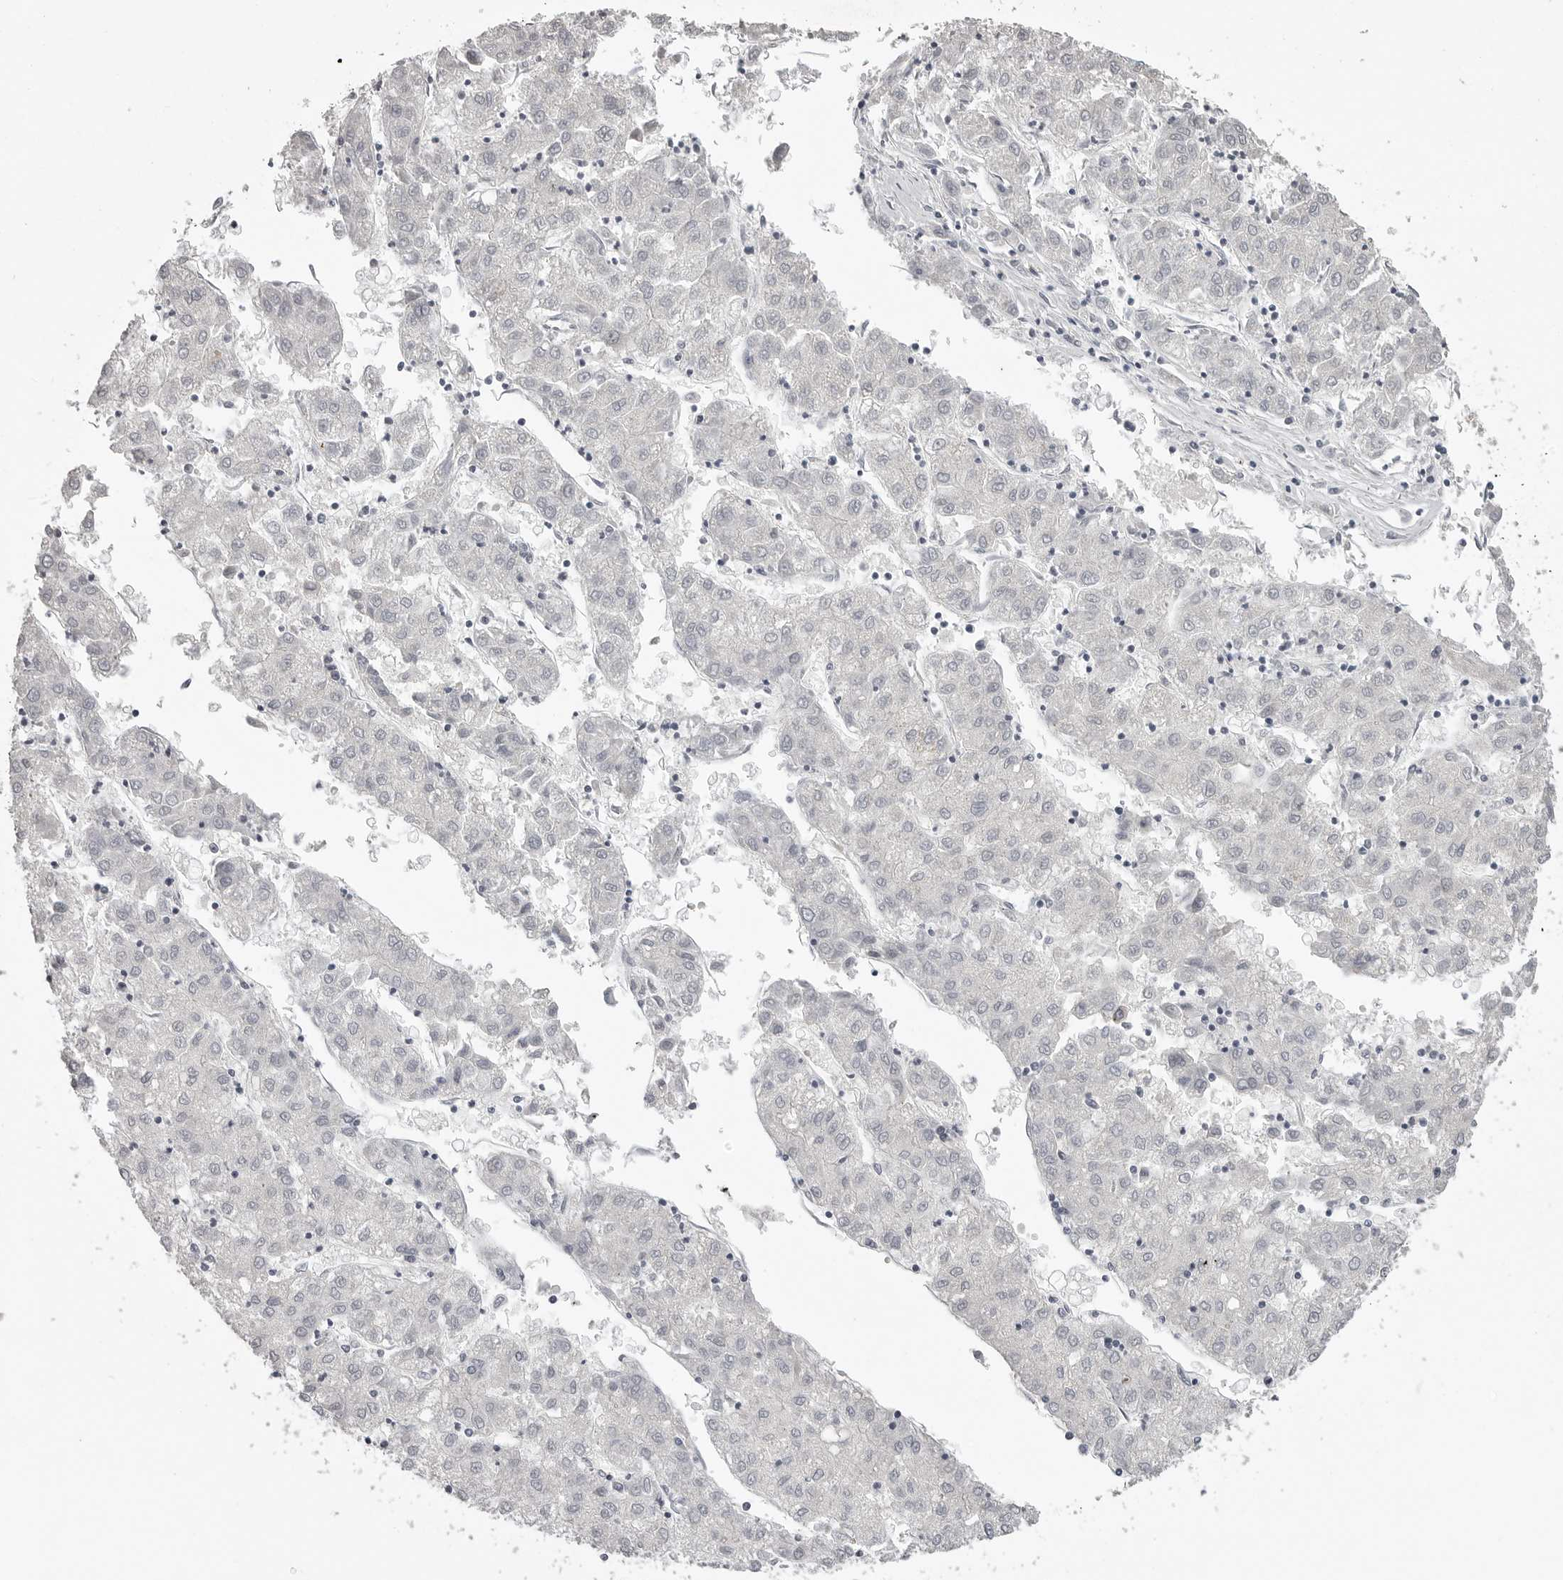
{"staining": {"intensity": "negative", "quantity": "none", "location": "none"}, "tissue": "liver cancer", "cell_type": "Tumor cells", "image_type": "cancer", "snomed": [{"axis": "morphology", "description": "Carcinoma, Hepatocellular, NOS"}, {"axis": "topography", "description": "Liver"}], "caption": "The micrograph exhibits no staining of tumor cells in liver hepatocellular carcinoma.", "gene": "GPN2", "patient": {"sex": "male", "age": 72}}